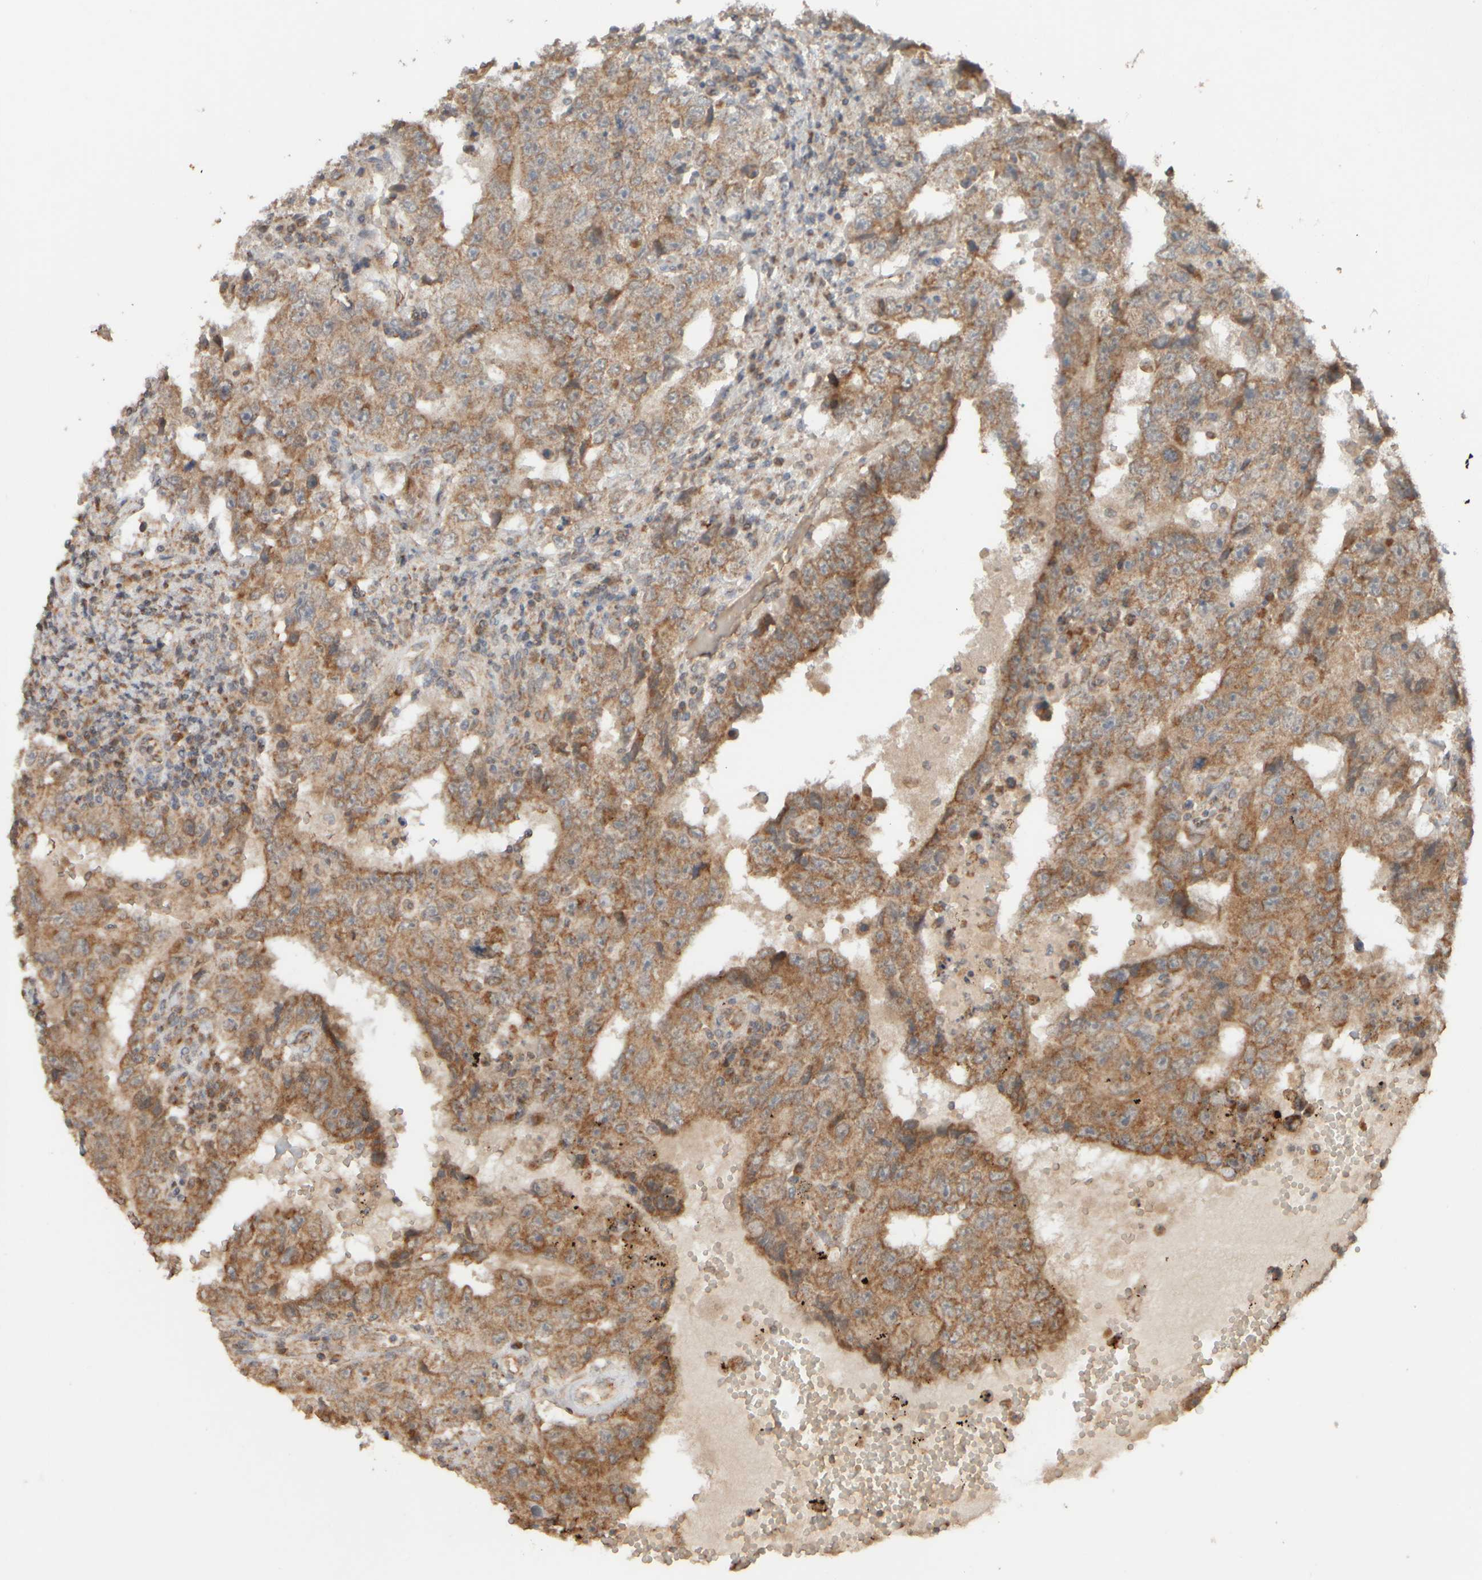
{"staining": {"intensity": "moderate", "quantity": ">75%", "location": "cytoplasmic/membranous"}, "tissue": "testis cancer", "cell_type": "Tumor cells", "image_type": "cancer", "snomed": [{"axis": "morphology", "description": "Carcinoma, Embryonal, NOS"}, {"axis": "topography", "description": "Testis"}], "caption": "This is an image of IHC staining of embryonal carcinoma (testis), which shows moderate expression in the cytoplasmic/membranous of tumor cells.", "gene": "EIF2B3", "patient": {"sex": "male", "age": 26}}